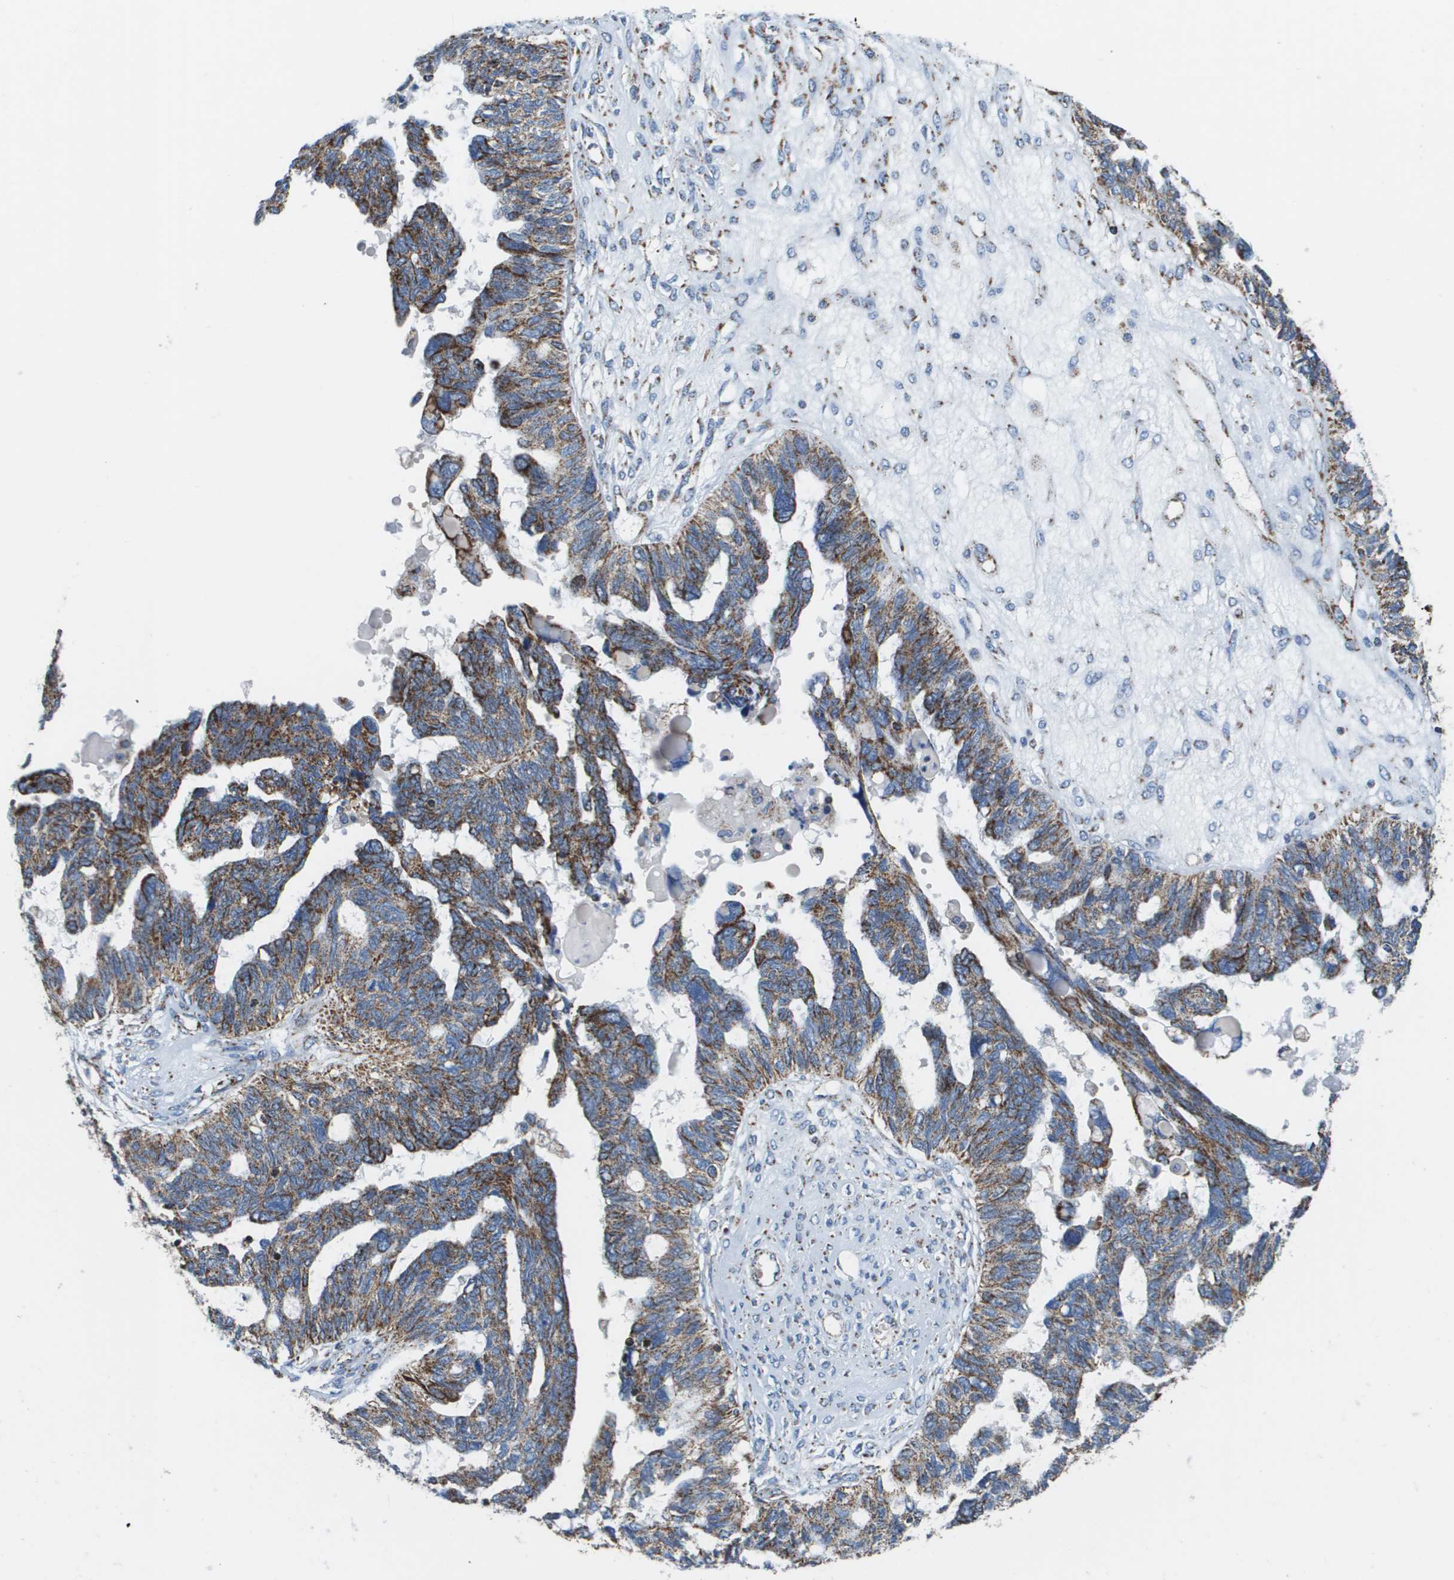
{"staining": {"intensity": "moderate", "quantity": ">75%", "location": "cytoplasmic/membranous"}, "tissue": "ovarian cancer", "cell_type": "Tumor cells", "image_type": "cancer", "snomed": [{"axis": "morphology", "description": "Cystadenocarcinoma, serous, NOS"}, {"axis": "topography", "description": "Ovary"}], "caption": "Protein staining demonstrates moderate cytoplasmic/membranous staining in approximately >75% of tumor cells in ovarian serous cystadenocarcinoma.", "gene": "ATP5F1B", "patient": {"sex": "female", "age": 79}}